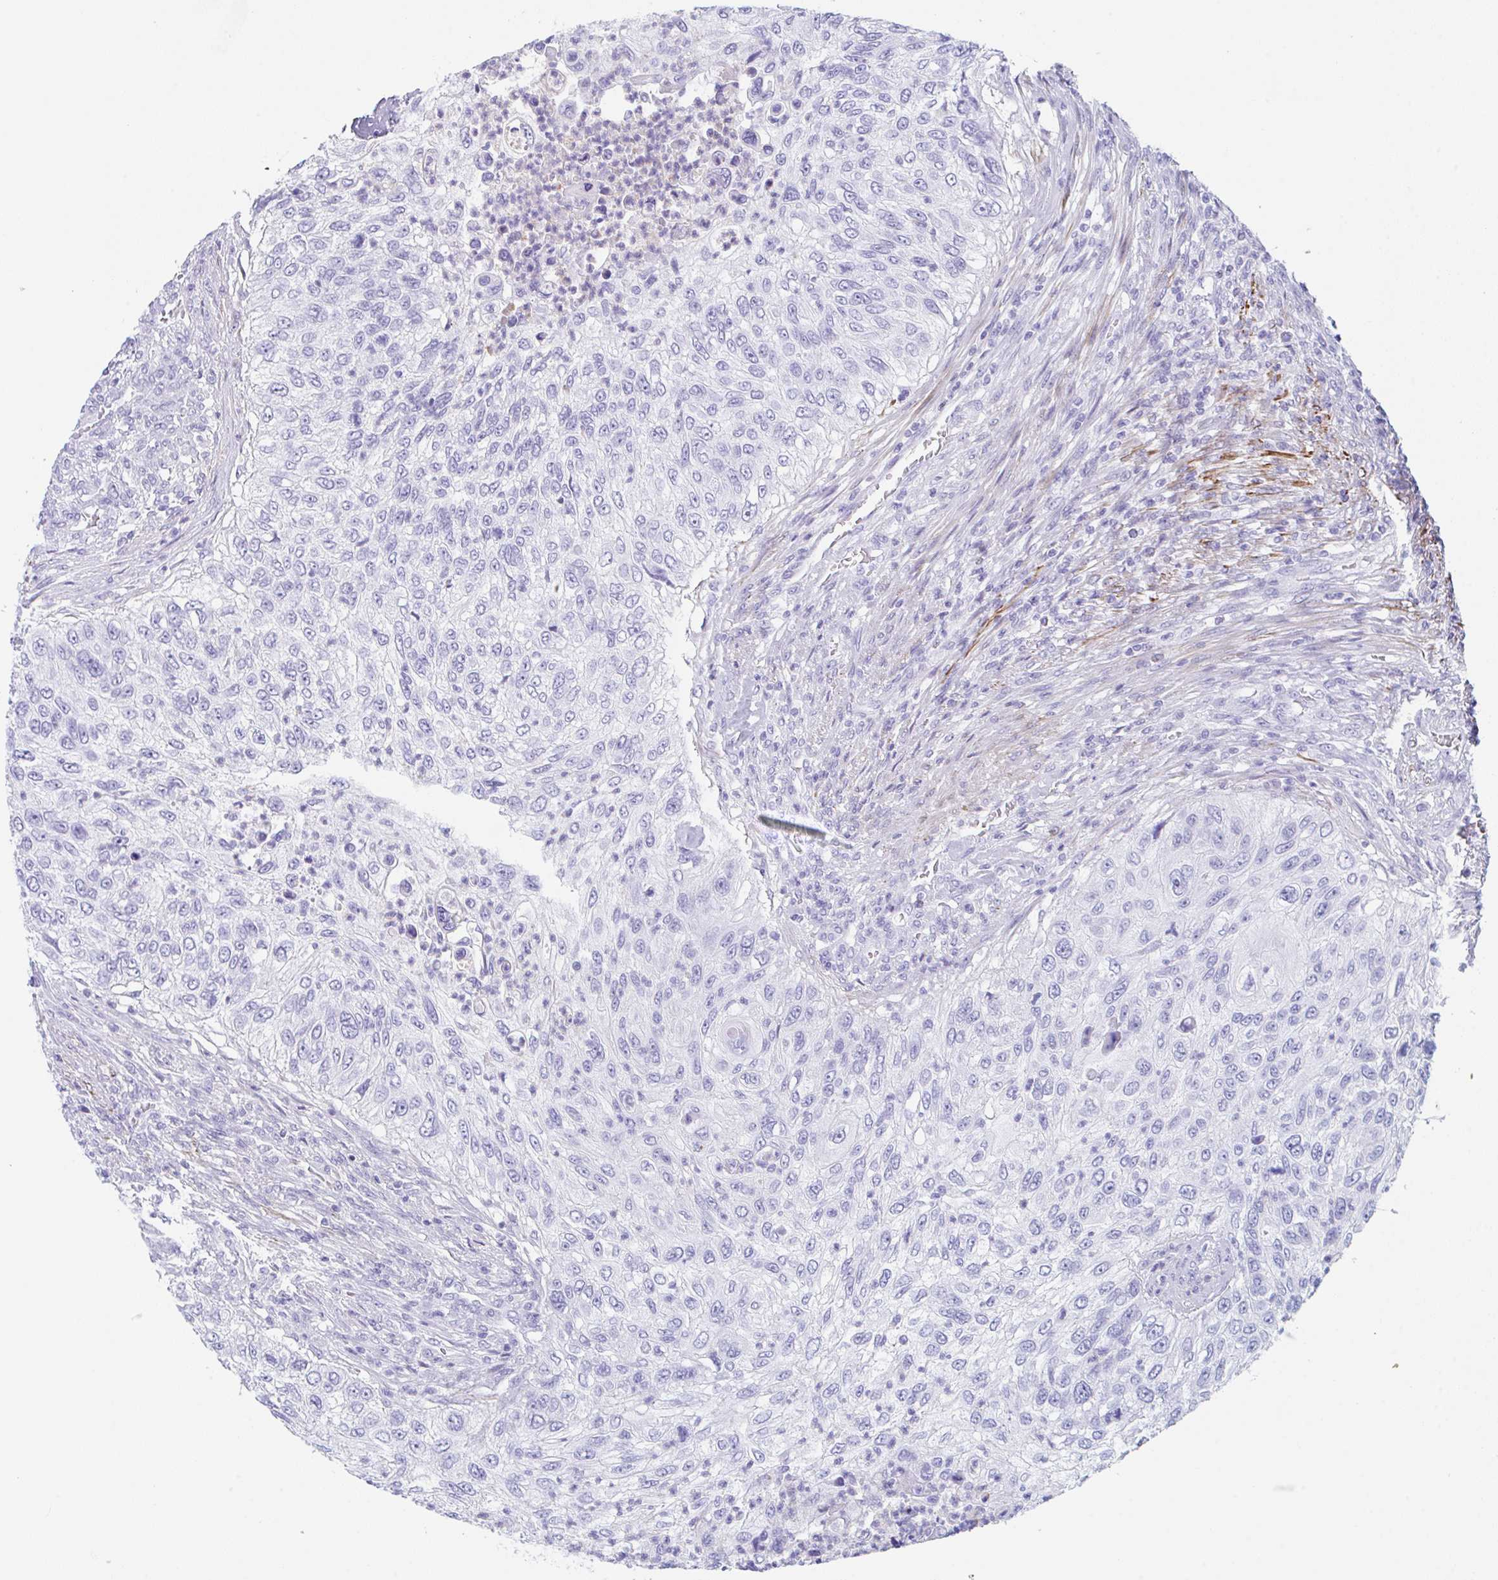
{"staining": {"intensity": "negative", "quantity": "none", "location": "none"}, "tissue": "urothelial cancer", "cell_type": "Tumor cells", "image_type": "cancer", "snomed": [{"axis": "morphology", "description": "Urothelial carcinoma, High grade"}, {"axis": "topography", "description": "Urinary bladder"}], "caption": "Urothelial cancer was stained to show a protein in brown. There is no significant positivity in tumor cells. (DAB IHC with hematoxylin counter stain).", "gene": "TAS2R41", "patient": {"sex": "female", "age": 60}}